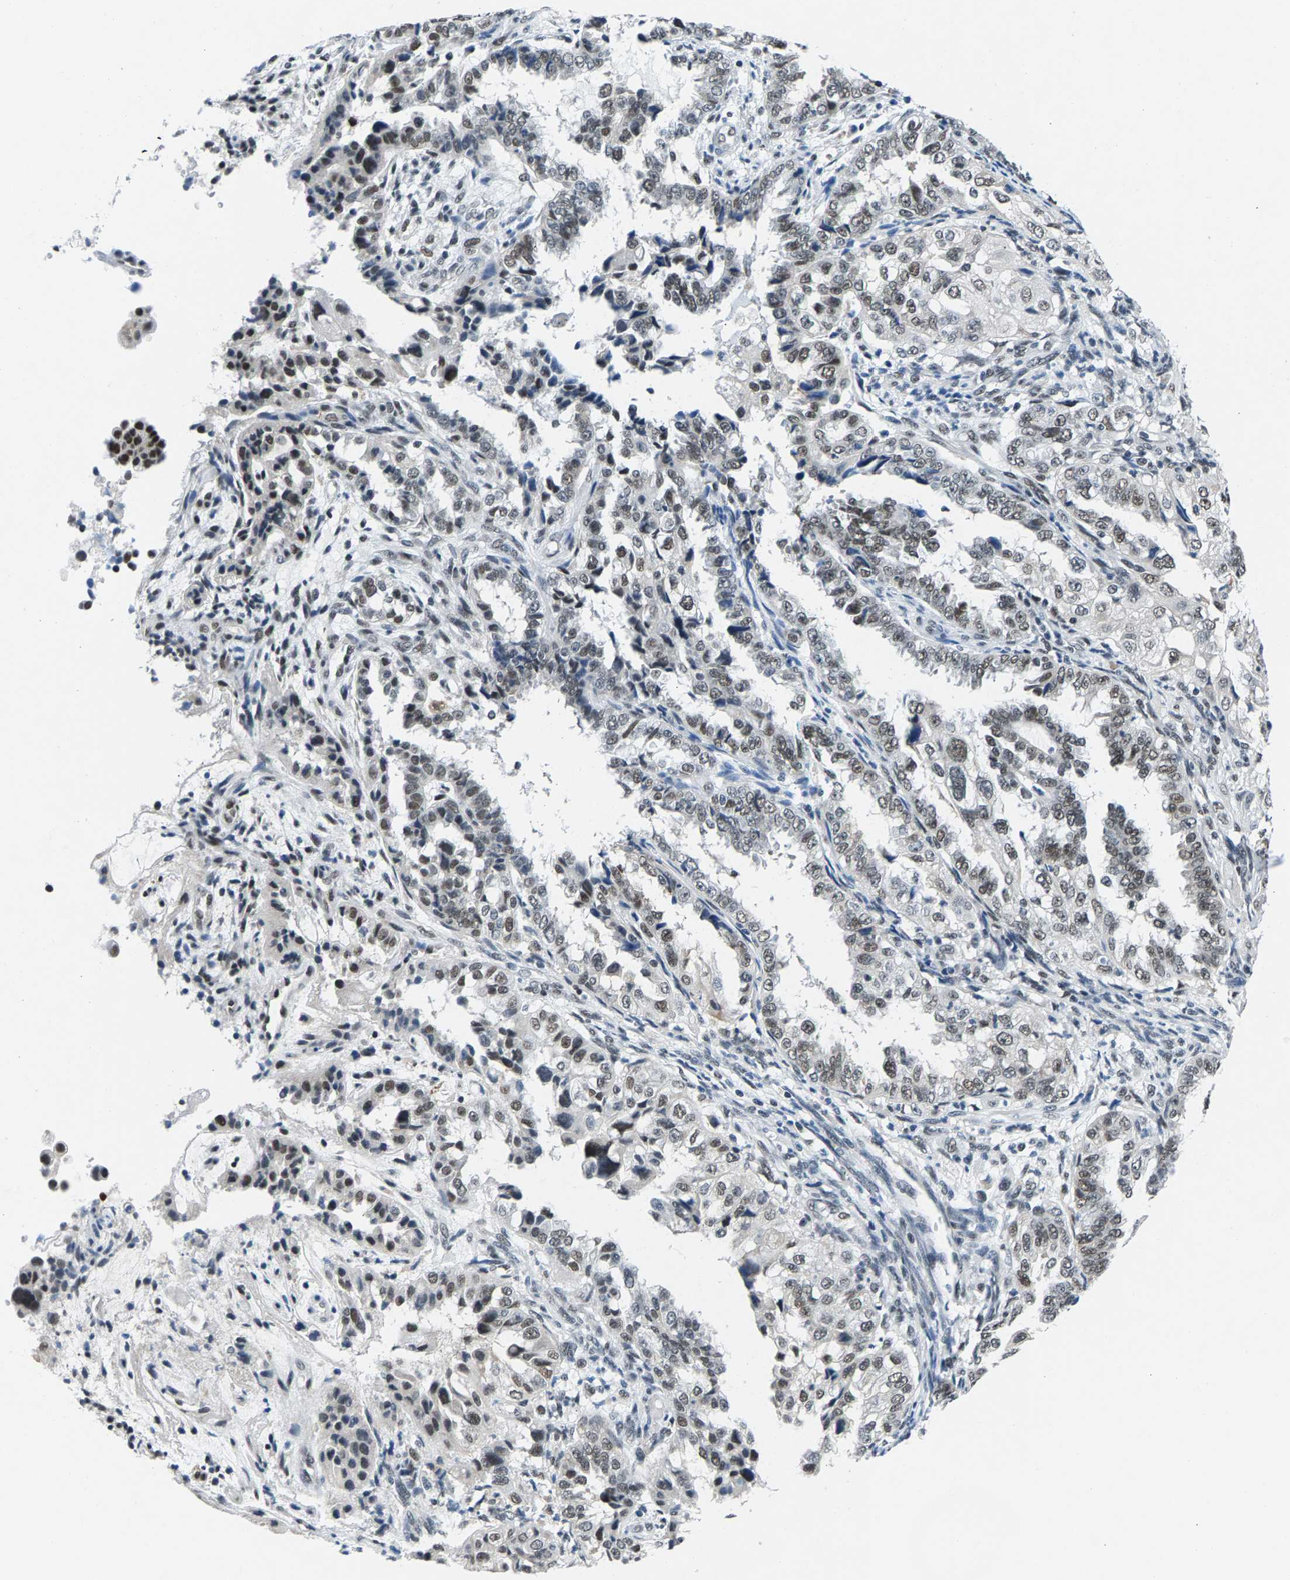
{"staining": {"intensity": "weak", "quantity": ">75%", "location": "nuclear"}, "tissue": "endometrial cancer", "cell_type": "Tumor cells", "image_type": "cancer", "snomed": [{"axis": "morphology", "description": "Adenocarcinoma, NOS"}, {"axis": "topography", "description": "Endometrium"}], "caption": "A high-resolution photomicrograph shows IHC staining of endometrial adenocarcinoma, which reveals weak nuclear positivity in approximately >75% of tumor cells.", "gene": "ATF2", "patient": {"sex": "female", "age": 85}}